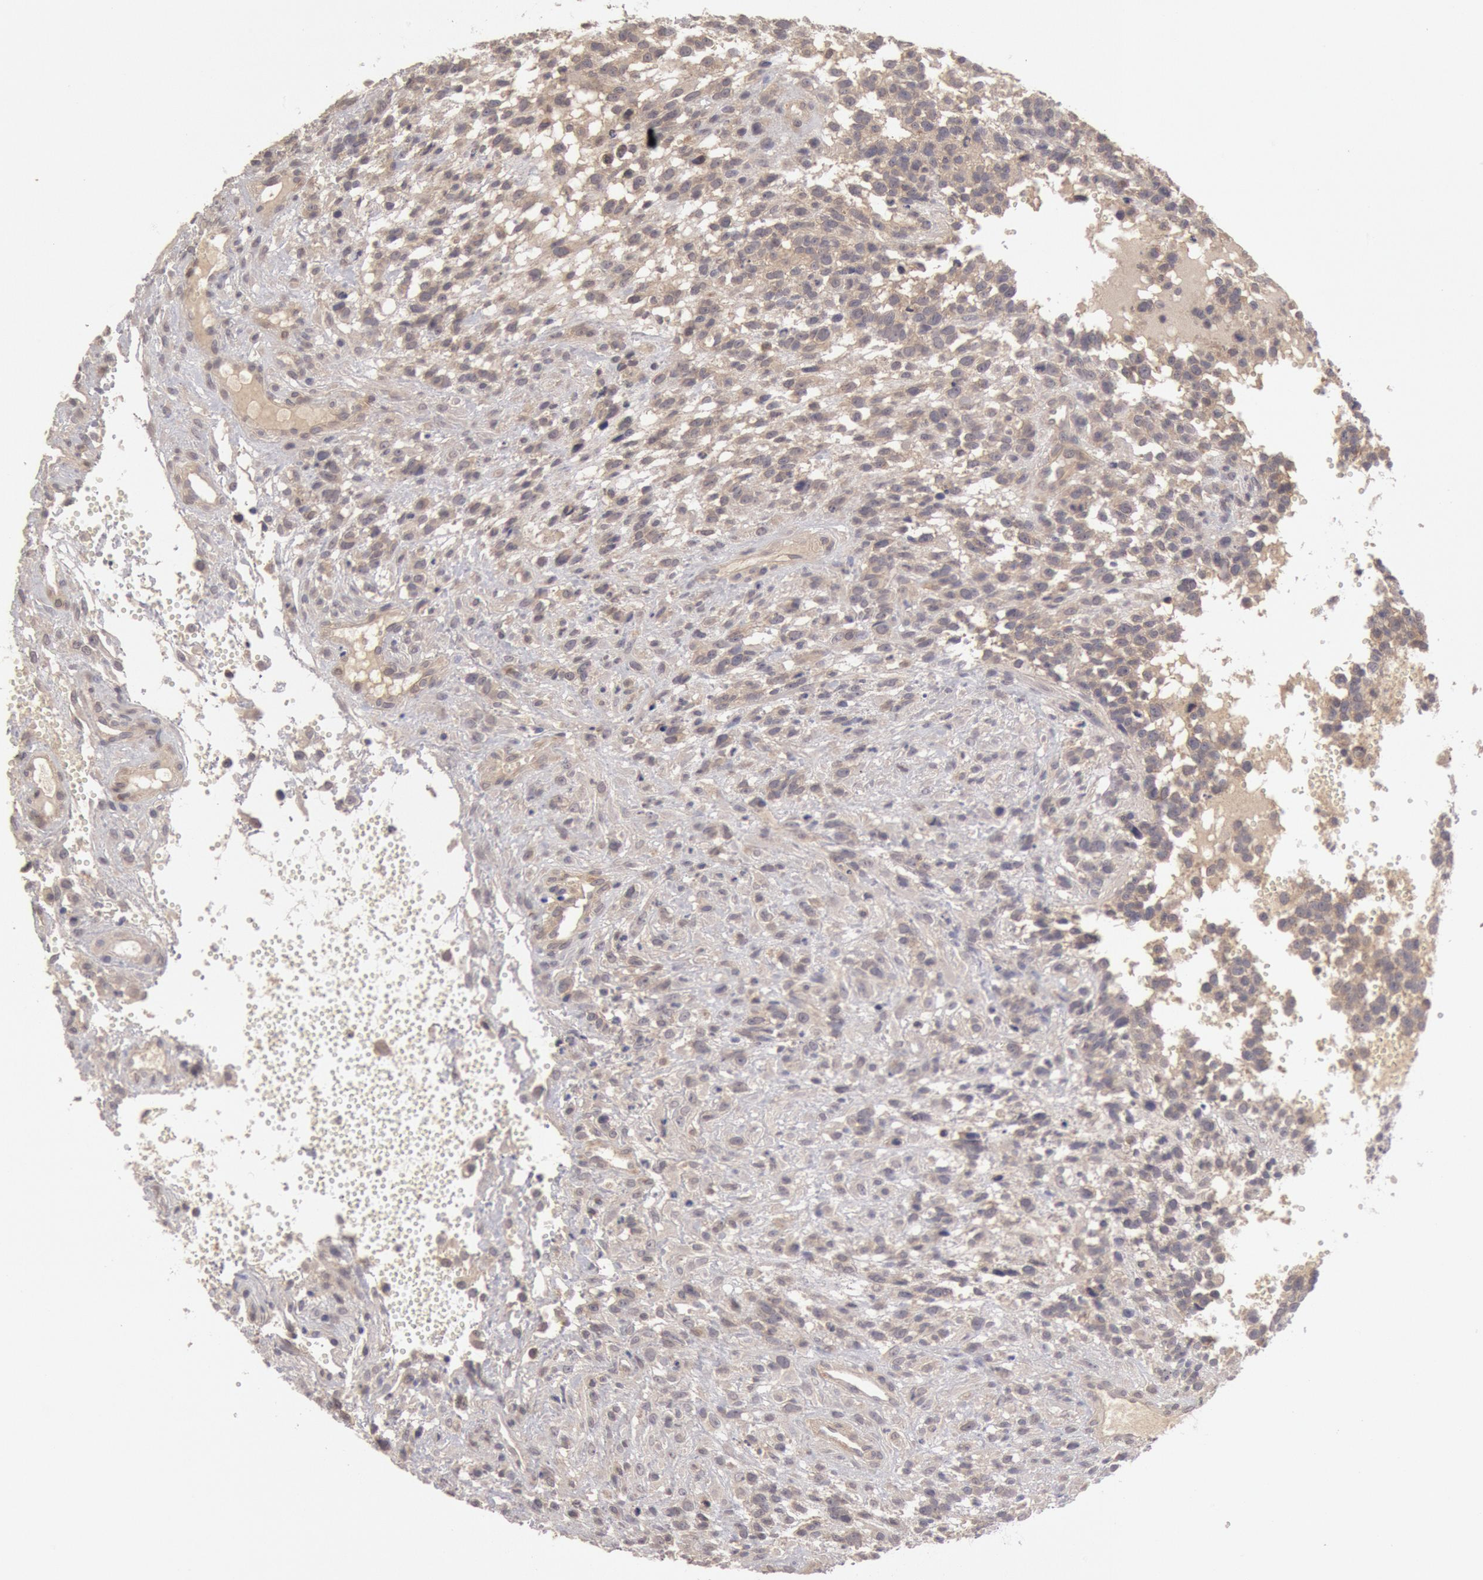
{"staining": {"intensity": "negative", "quantity": "none", "location": "none"}, "tissue": "glioma", "cell_type": "Tumor cells", "image_type": "cancer", "snomed": [{"axis": "morphology", "description": "Glioma, malignant, High grade"}, {"axis": "topography", "description": "Brain"}], "caption": "There is no significant positivity in tumor cells of glioma. (DAB (3,3'-diaminobenzidine) immunohistochemistry (IHC) with hematoxylin counter stain).", "gene": "ZFP36L1", "patient": {"sex": "male", "age": 66}}